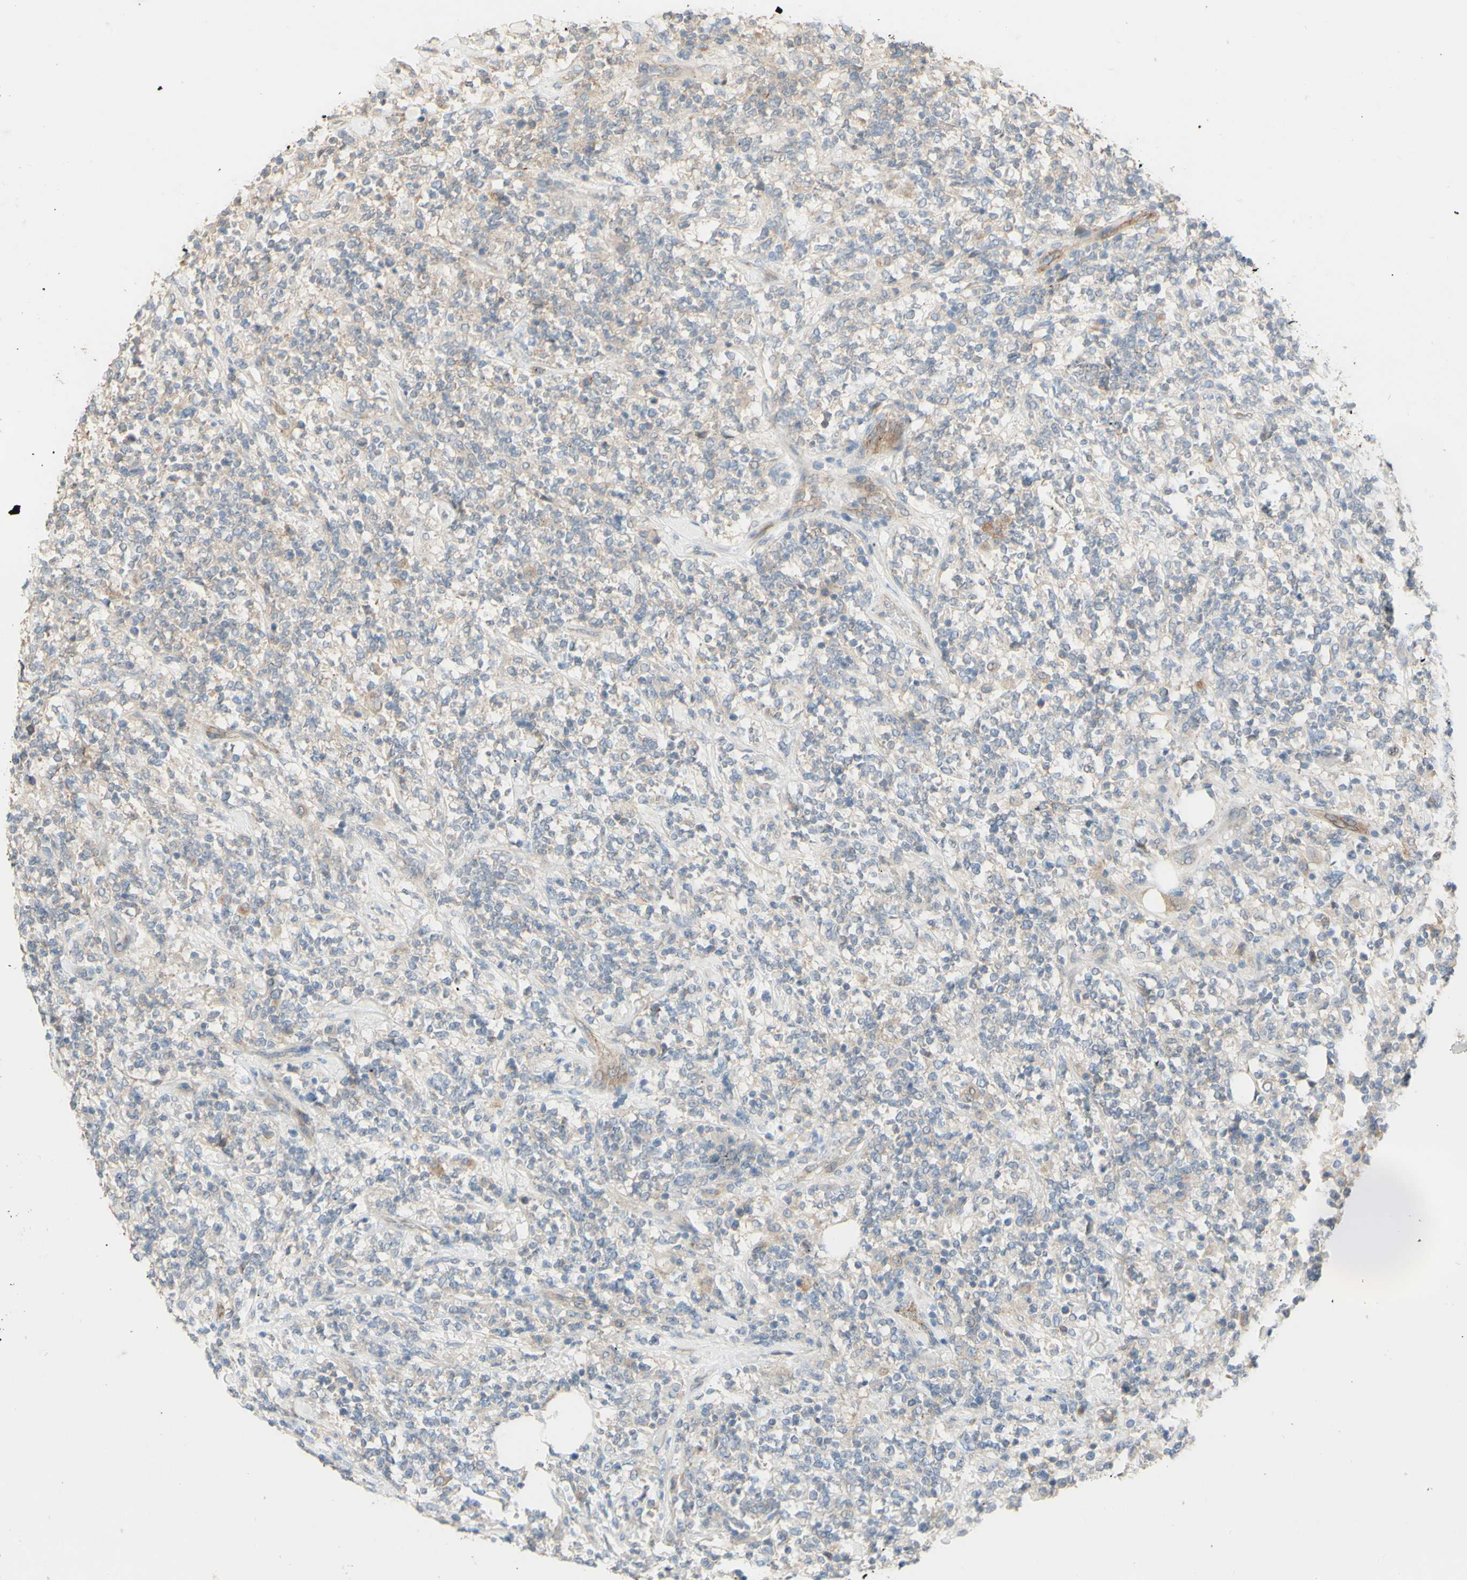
{"staining": {"intensity": "negative", "quantity": "none", "location": "none"}, "tissue": "lymphoma", "cell_type": "Tumor cells", "image_type": "cancer", "snomed": [{"axis": "morphology", "description": "Malignant lymphoma, non-Hodgkin's type, High grade"}, {"axis": "topography", "description": "Soft tissue"}], "caption": "A high-resolution image shows immunohistochemistry (IHC) staining of malignant lymphoma, non-Hodgkin's type (high-grade), which displays no significant positivity in tumor cells.", "gene": "RNF149", "patient": {"sex": "male", "age": 18}}